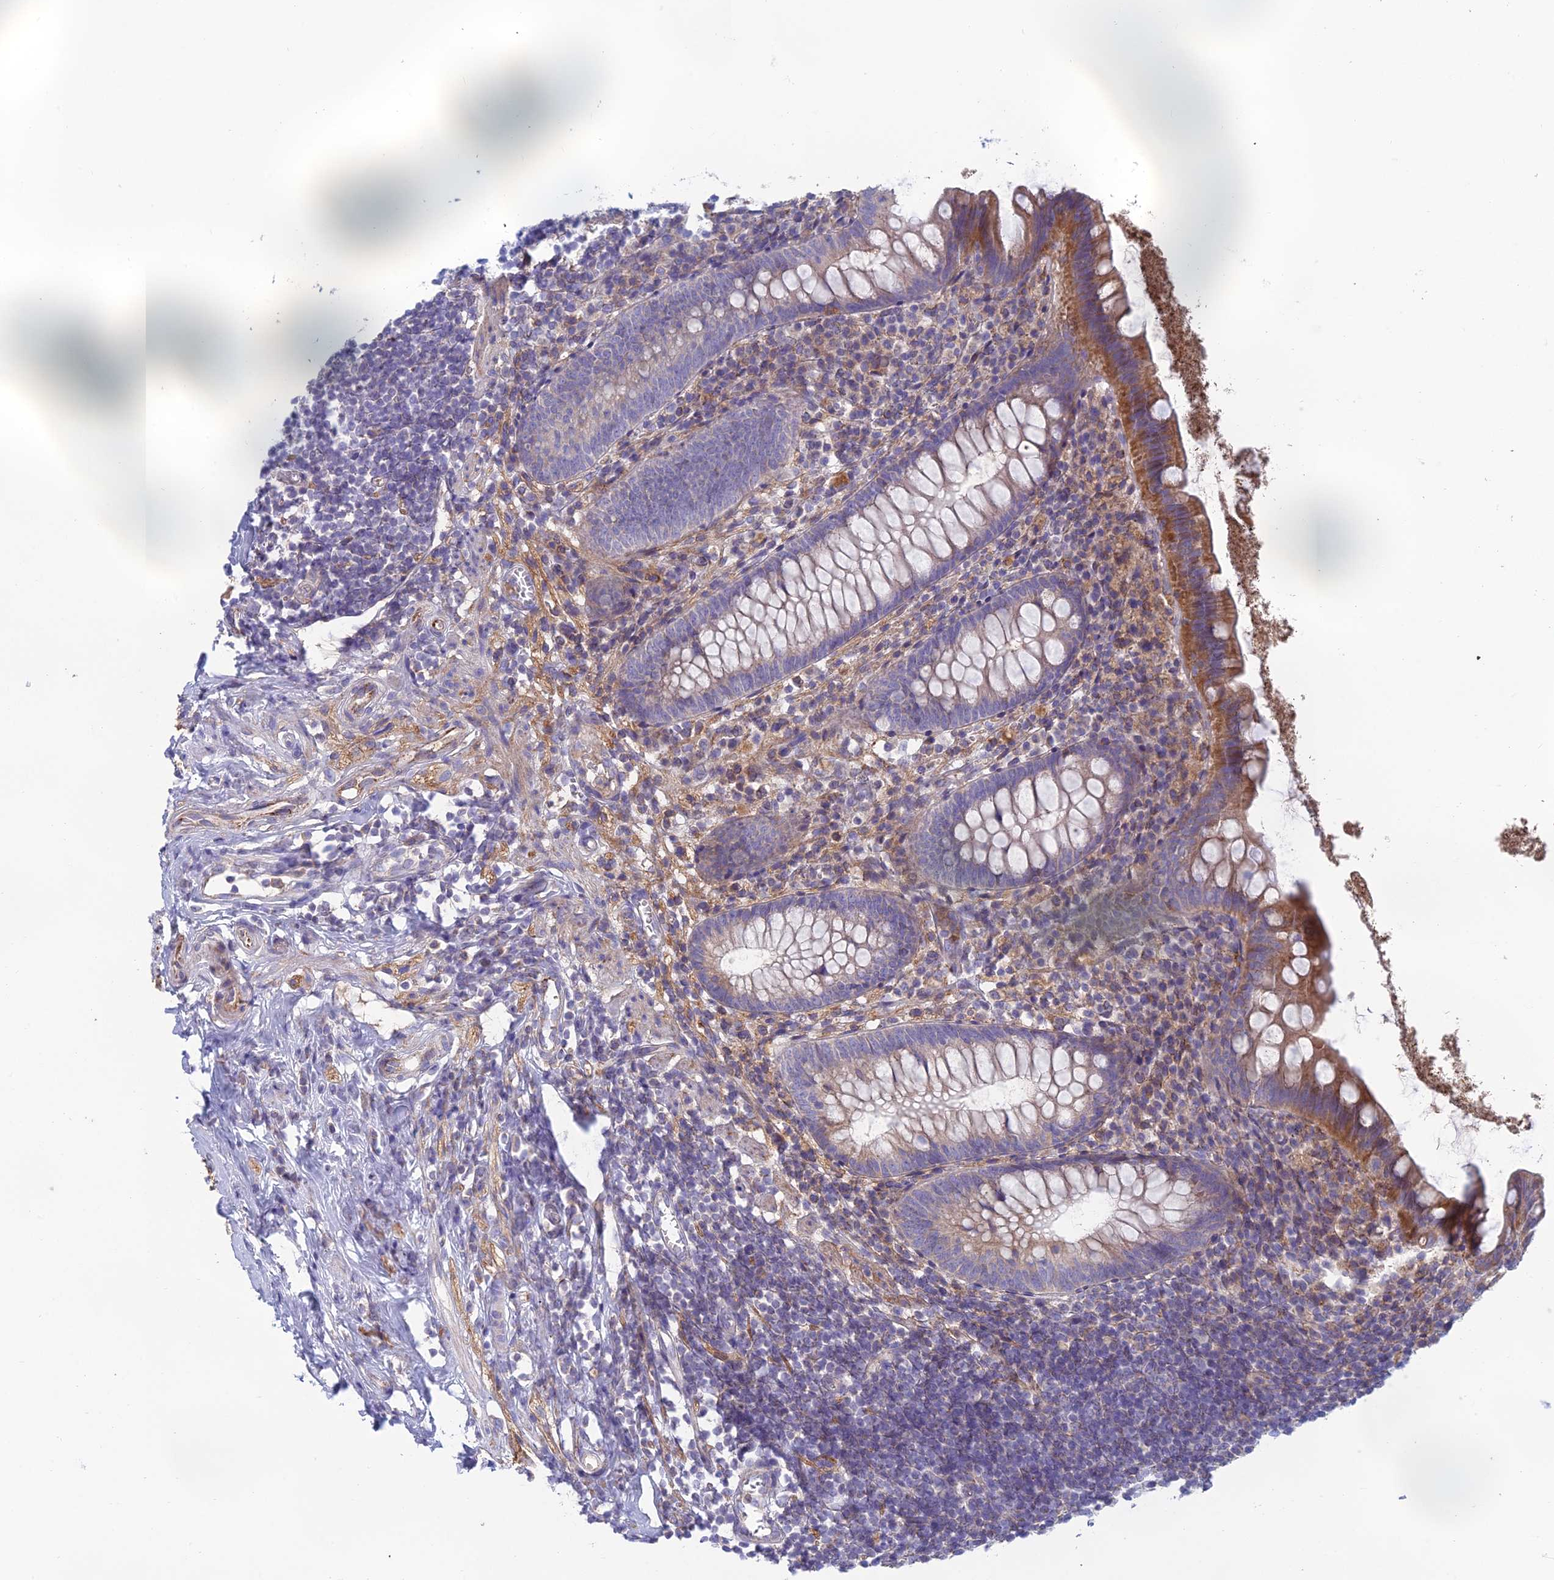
{"staining": {"intensity": "moderate", "quantity": "25%-75%", "location": "cytoplasmic/membranous"}, "tissue": "appendix", "cell_type": "Glandular cells", "image_type": "normal", "snomed": [{"axis": "morphology", "description": "Normal tissue, NOS"}, {"axis": "topography", "description": "Appendix"}], "caption": "A histopathology image of human appendix stained for a protein reveals moderate cytoplasmic/membranous brown staining in glandular cells.", "gene": "IFTAP", "patient": {"sex": "female", "age": 51}}